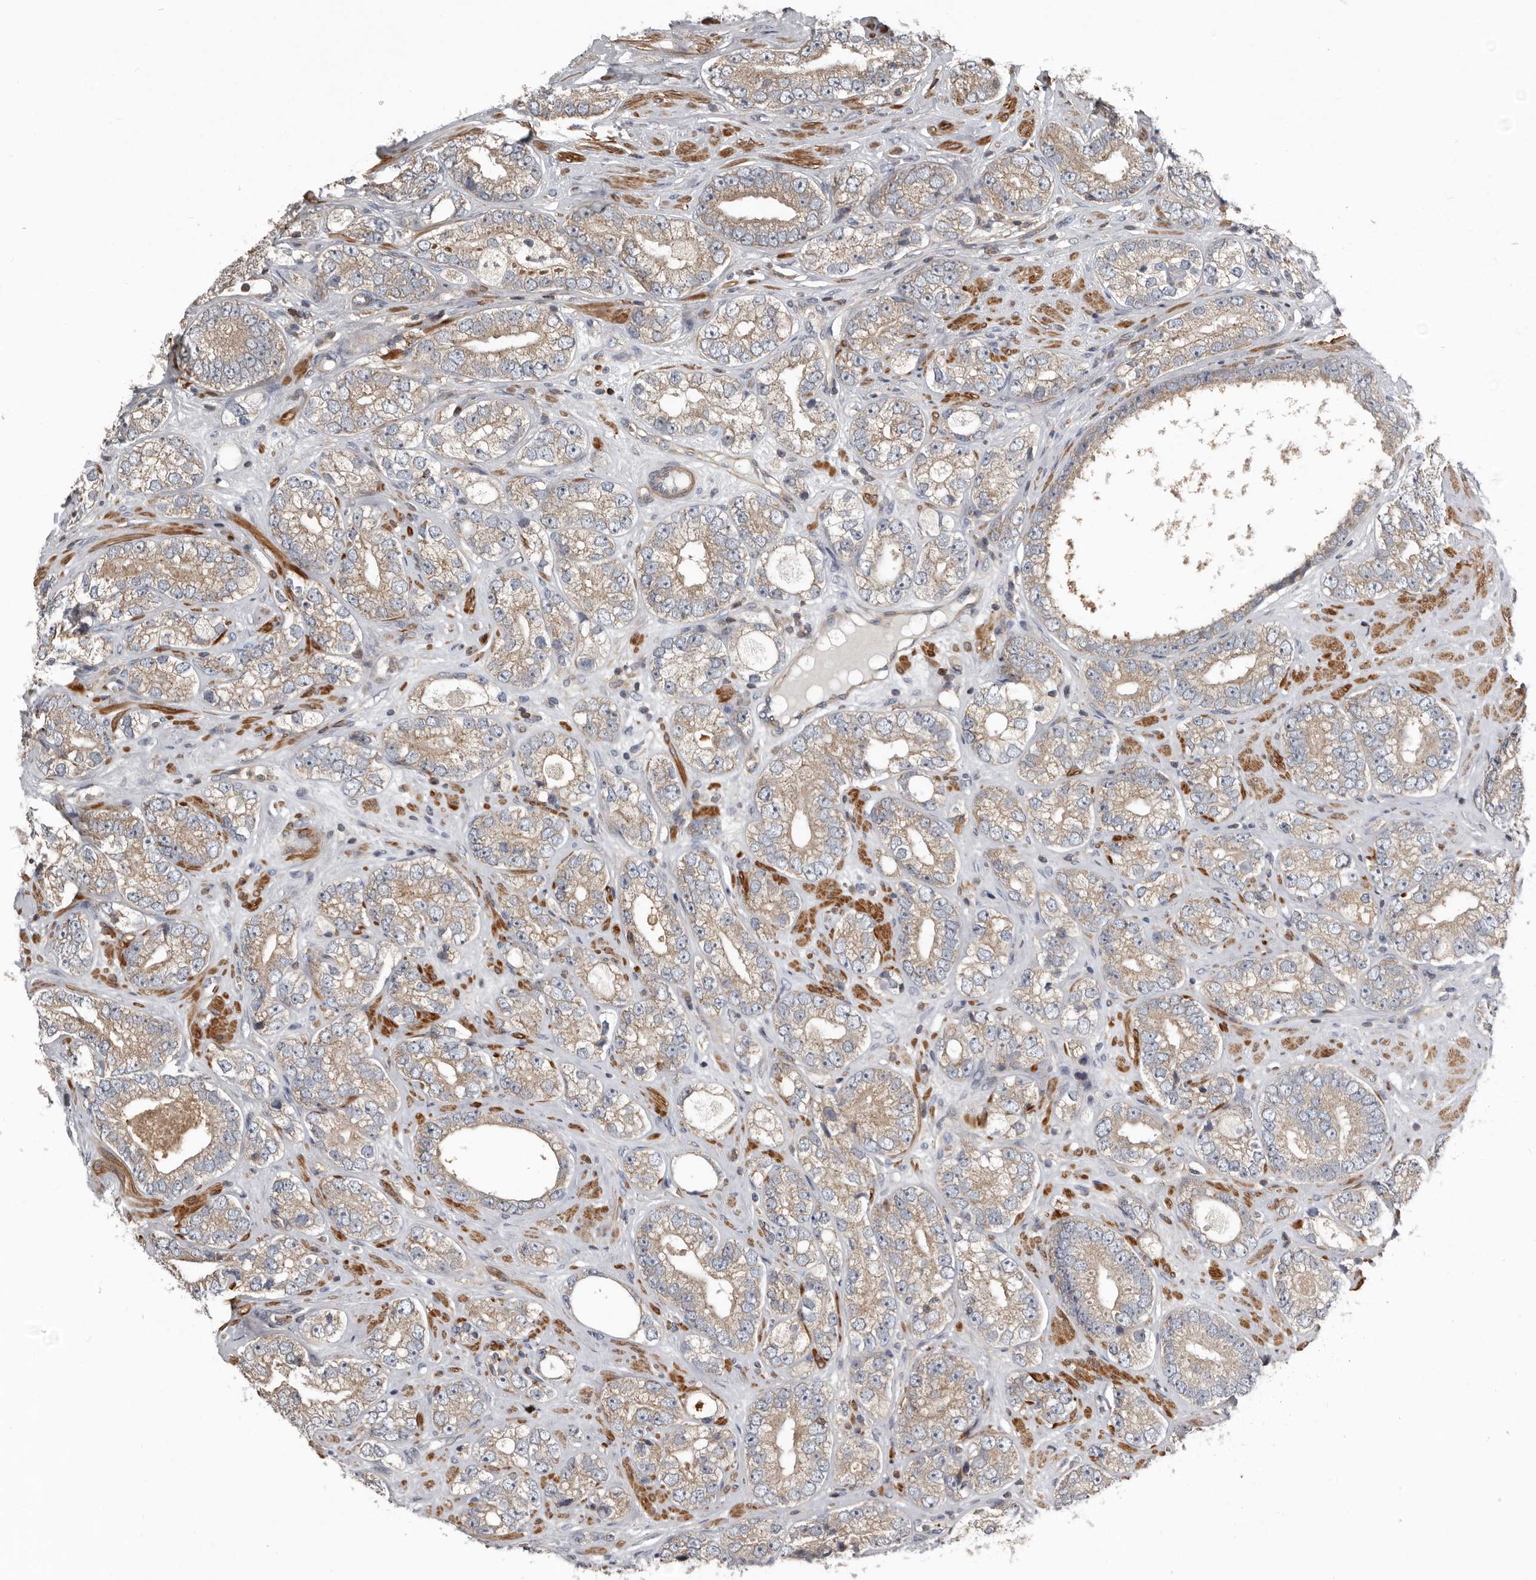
{"staining": {"intensity": "weak", "quantity": ">75%", "location": "cytoplasmic/membranous"}, "tissue": "prostate cancer", "cell_type": "Tumor cells", "image_type": "cancer", "snomed": [{"axis": "morphology", "description": "Adenocarcinoma, High grade"}, {"axis": "topography", "description": "Prostate"}], "caption": "Immunohistochemical staining of prostate cancer exhibits low levels of weak cytoplasmic/membranous expression in approximately >75% of tumor cells.", "gene": "FBXO31", "patient": {"sex": "male", "age": 56}}